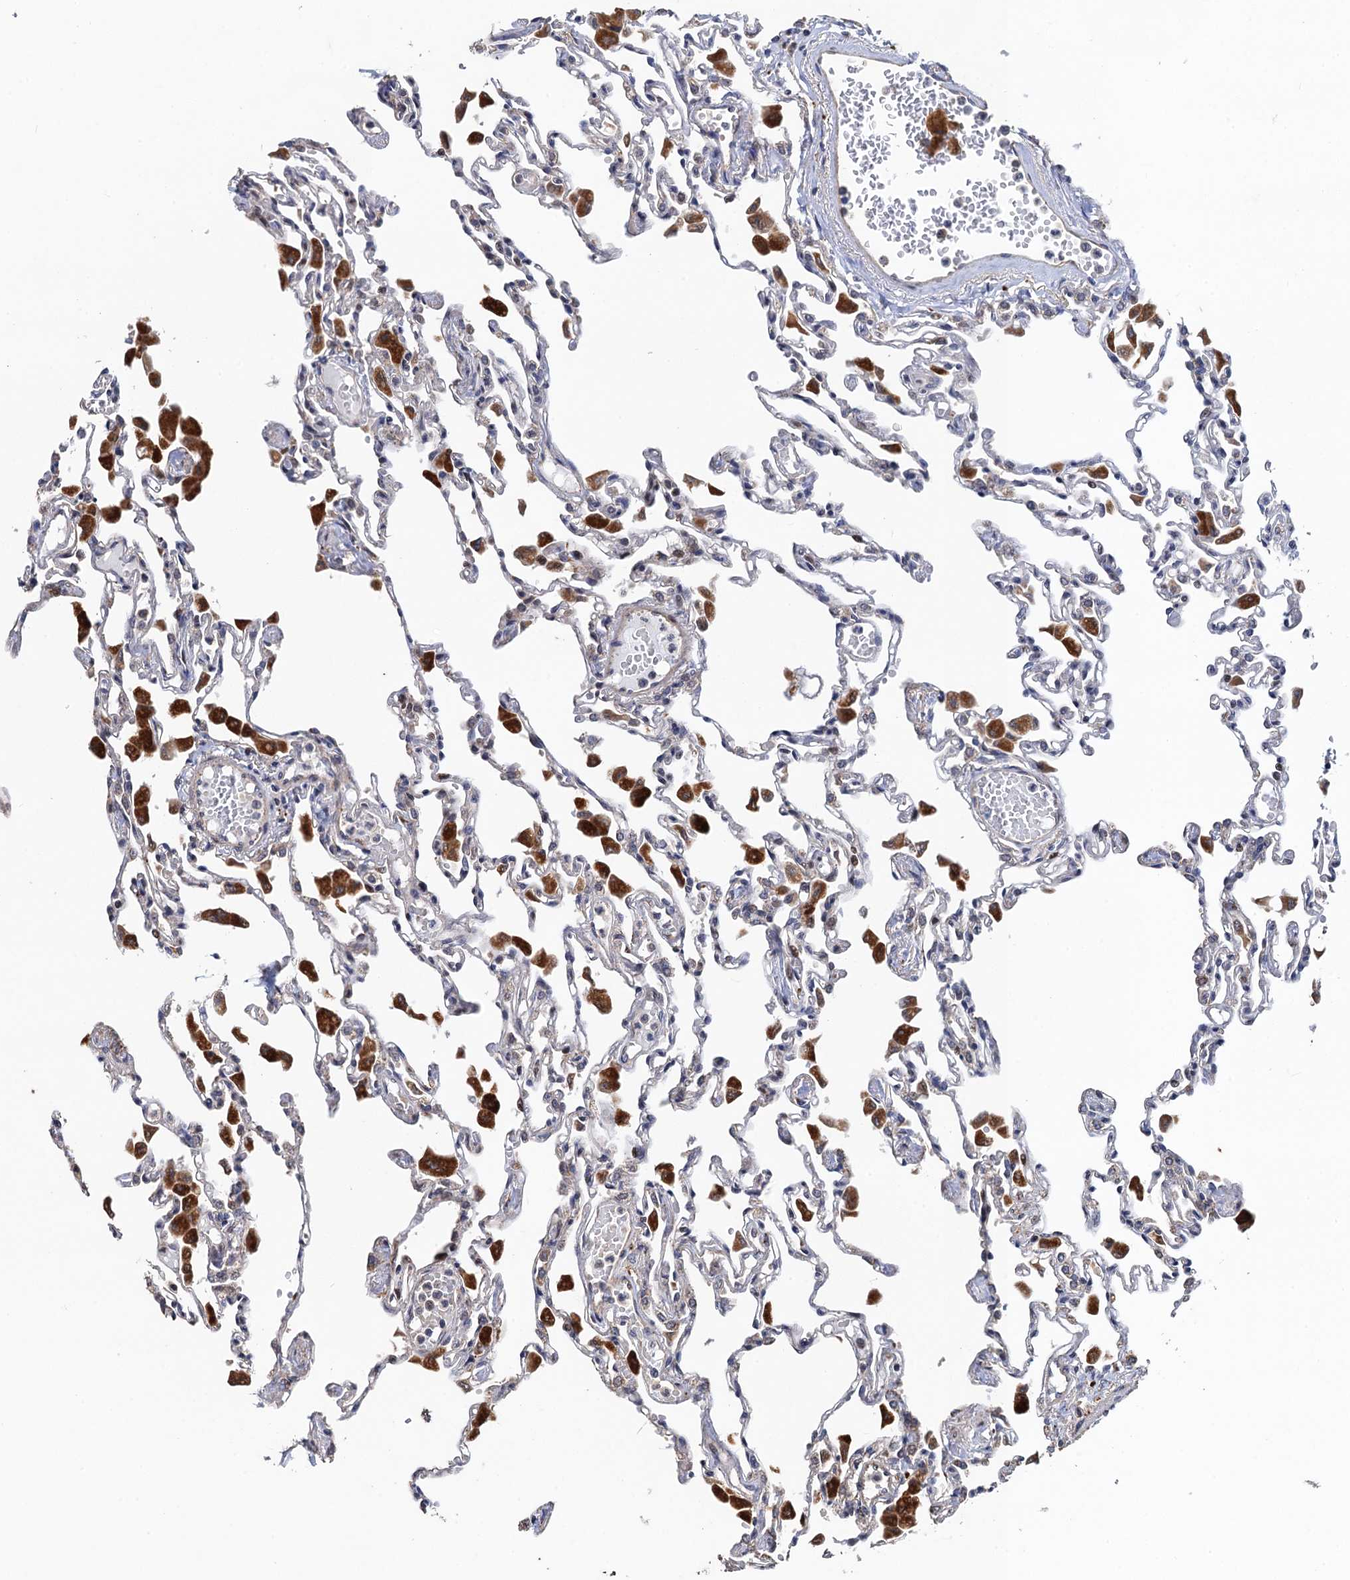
{"staining": {"intensity": "negative", "quantity": "none", "location": "none"}, "tissue": "lung", "cell_type": "Alveolar cells", "image_type": "normal", "snomed": [{"axis": "morphology", "description": "Normal tissue, NOS"}, {"axis": "topography", "description": "Bronchus"}, {"axis": "topography", "description": "Lung"}], "caption": "IHC of benign lung exhibits no expression in alveolar cells.", "gene": "BMERB1", "patient": {"sex": "female", "age": 49}}